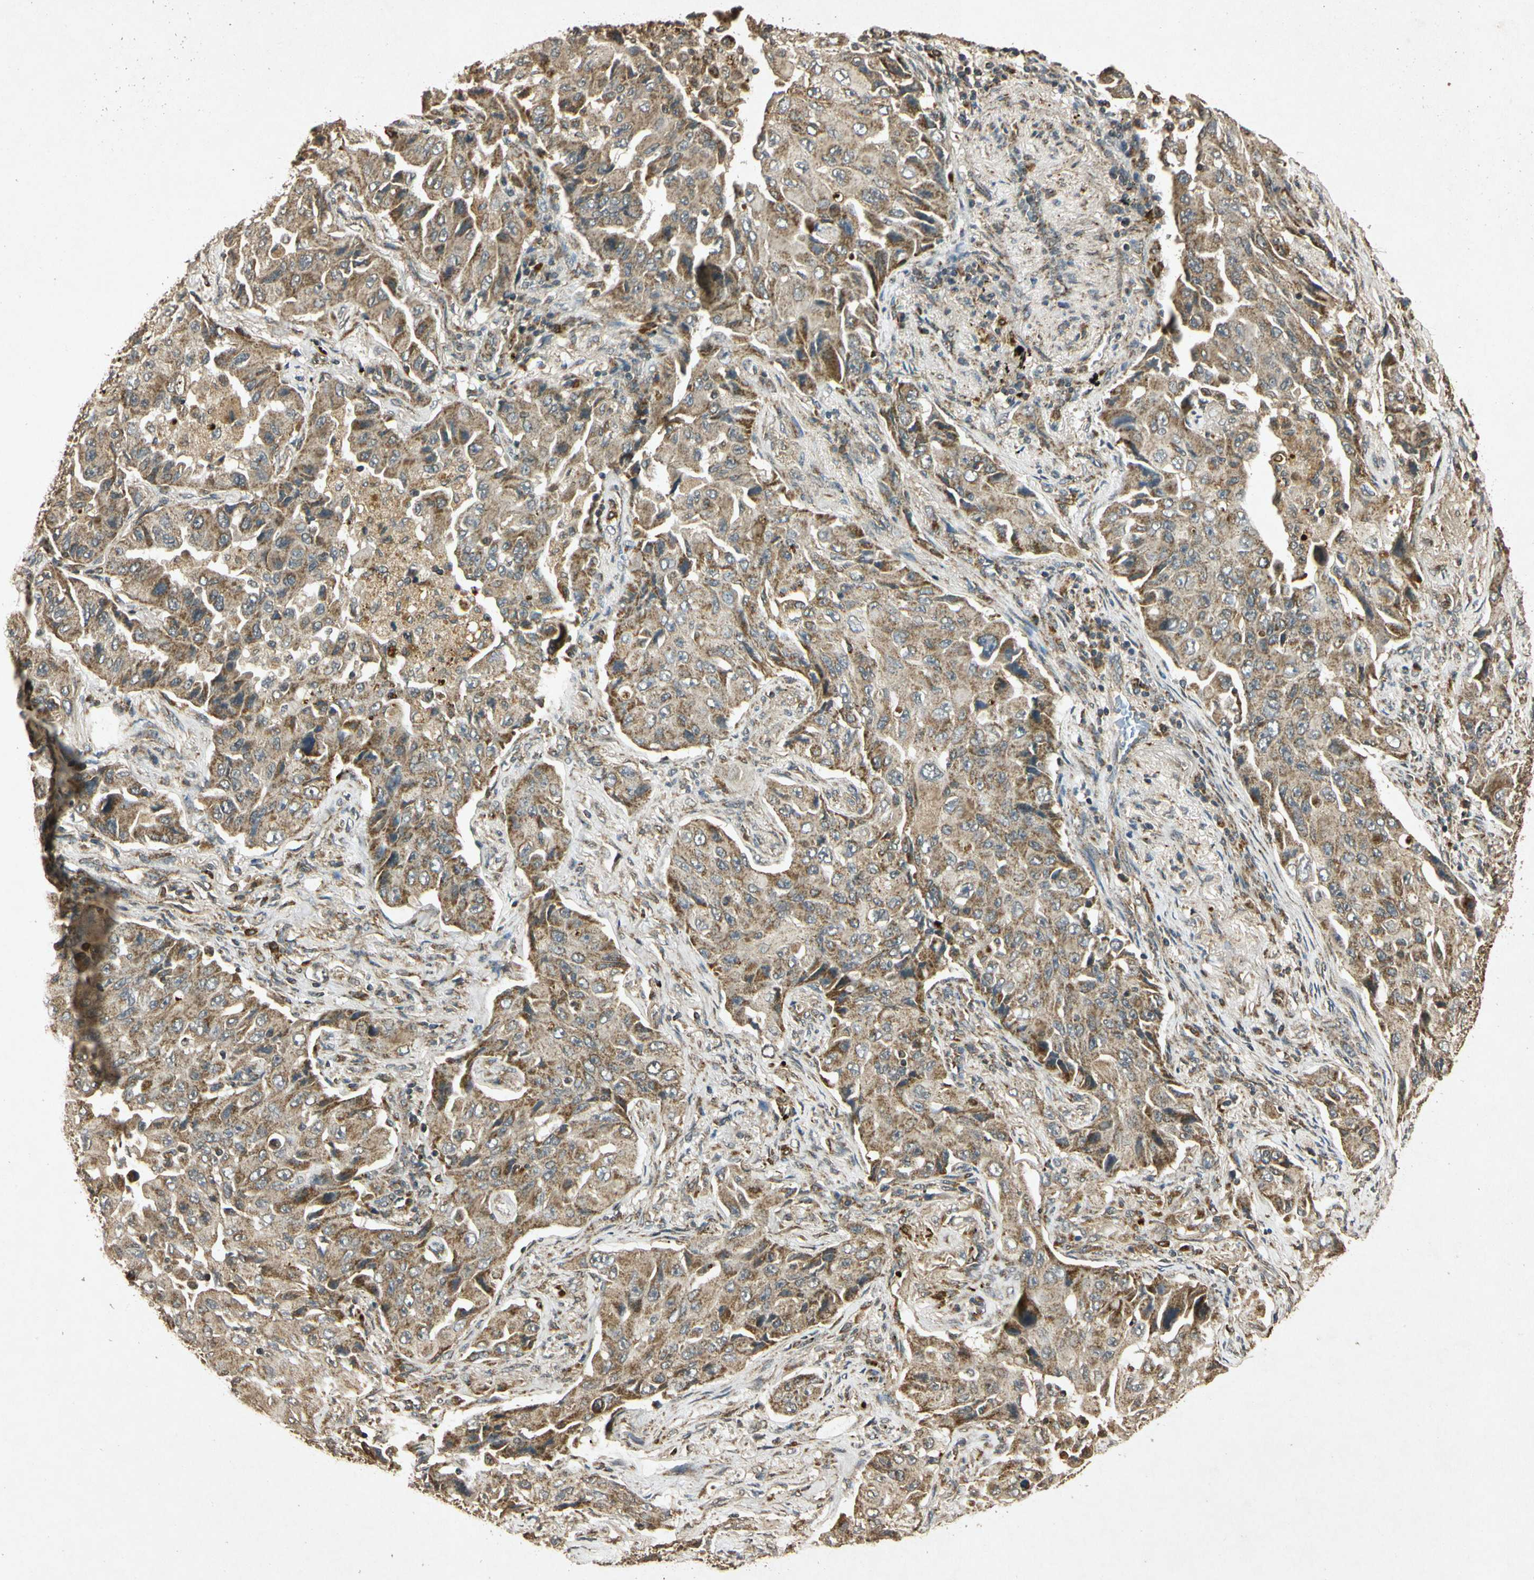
{"staining": {"intensity": "weak", "quantity": ">75%", "location": "cytoplasmic/membranous"}, "tissue": "lung cancer", "cell_type": "Tumor cells", "image_type": "cancer", "snomed": [{"axis": "morphology", "description": "Adenocarcinoma, NOS"}, {"axis": "topography", "description": "Lung"}], "caption": "Immunohistochemistry (DAB (3,3'-diaminobenzidine)) staining of human lung cancer displays weak cytoplasmic/membranous protein positivity in about >75% of tumor cells. The staining was performed using DAB (3,3'-diaminobenzidine) to visualize the protein expression in brown, while the nuclei were stained in blue with hematoxylin (Magnification: 20x).", "gene": "PRDX3", "patient": {"sex": "female", "age": 65}}